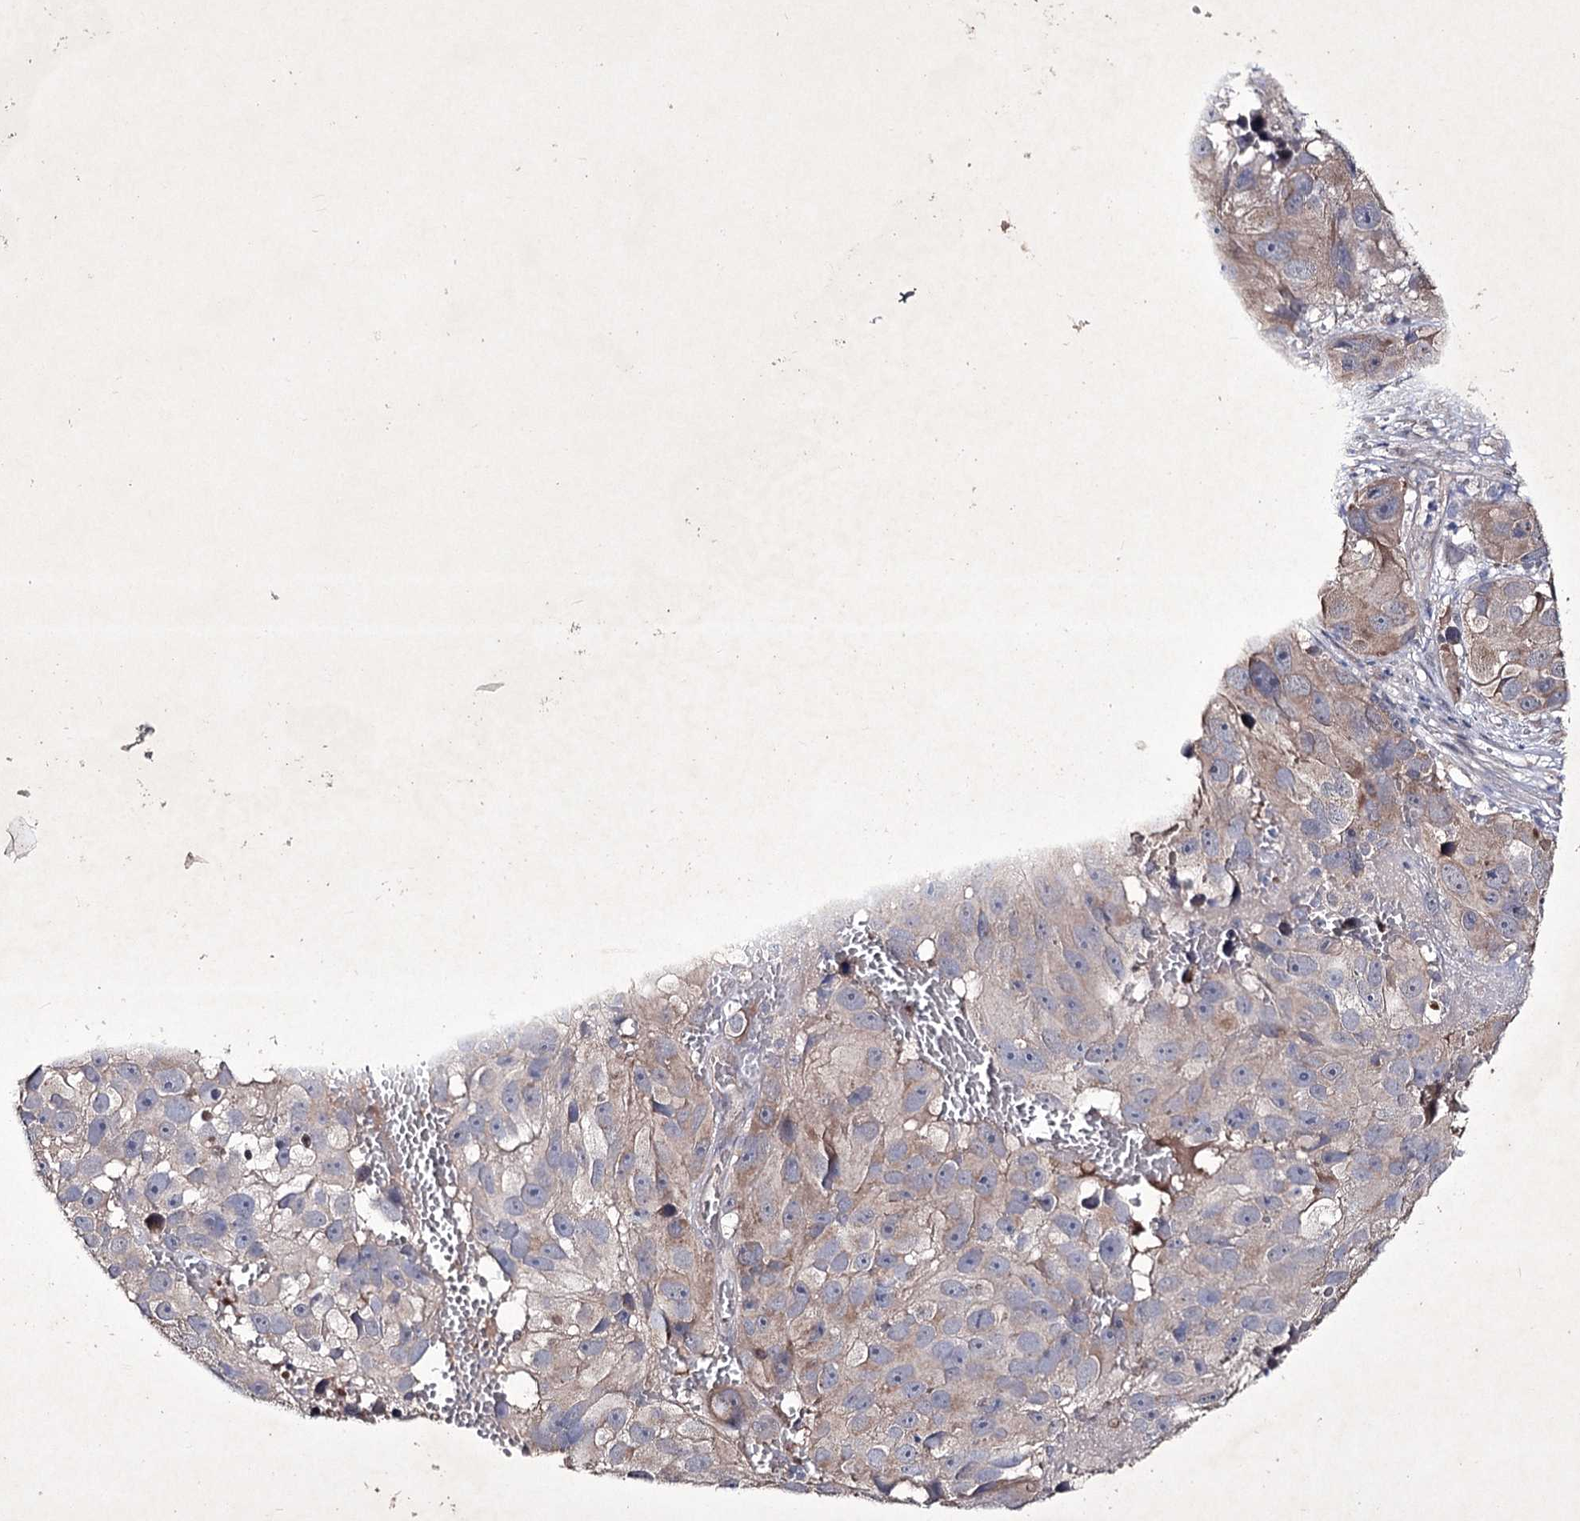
{"staining": {"intensity": "weak", "quantity": "25%-75%", "location": "cytoplasmic/membranous"}, "tissue": "melanoma", "cell_type": "Tumor cells", "image_type": "cancer", "snomed": [{"axis": "morphology", "description": "Malignant melanoma, NOS"}, {"axis": "topography", "description": "Skin"}], "caption": "High-power microscopy captured an IHC micrograph of malignant melanoma, revealing weak cytoplasmic/membranous expression in approximately 25%-75% of tumor cells.", "gene": "SEMA4G", "patient": {"sex": "male", "age": 84}}